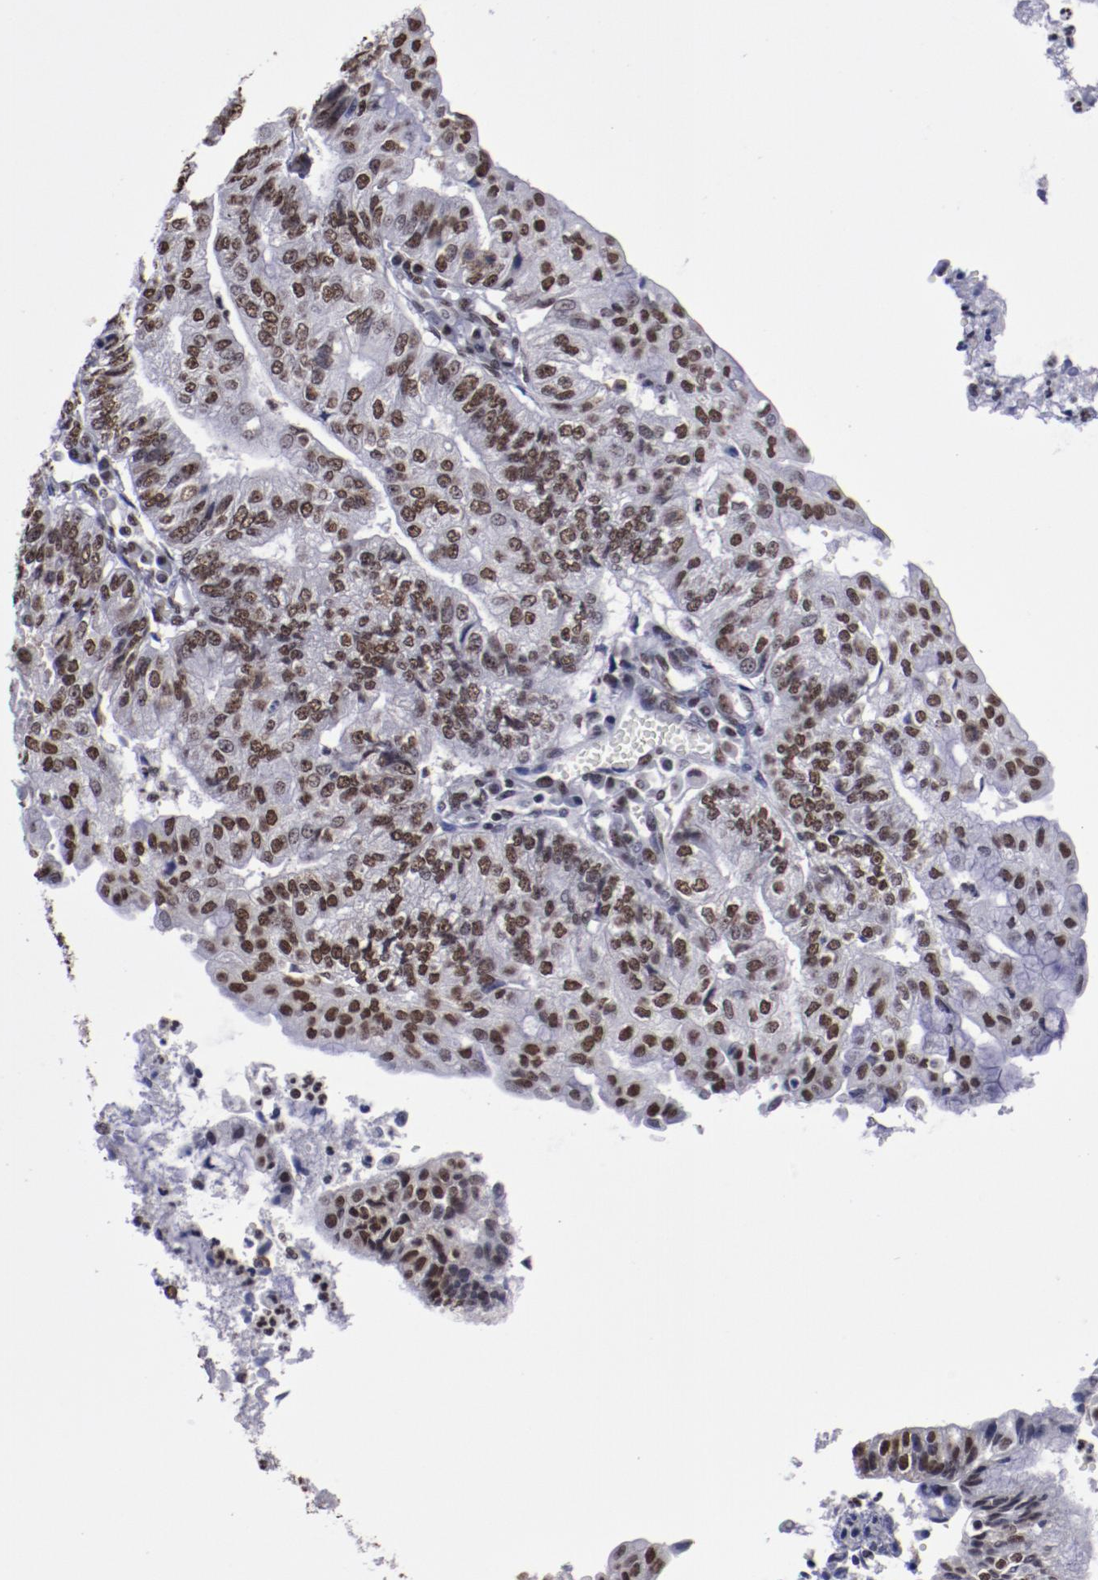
{"staining": {"intensity": "strong", "quantity": ">75%", "location": "nuclear"}, "tissue": "endometrial cancer", "cell_type": "Tumor cells", "image_type": "cancer", "snomed": [{"axis": "morphology", "description": "Adenocarcinoma, NOS"}, {"axis": "topography", "description": "Endometrium"}], "caption": "Human endometrial cancer (adenocarcinoma) stained with a brown dye shows strong nuclear positive positivity in approximately >75% of tumor cells.", "gene": "HNRNPA2B1", "patient": {"sex": "female", "age": 59}}